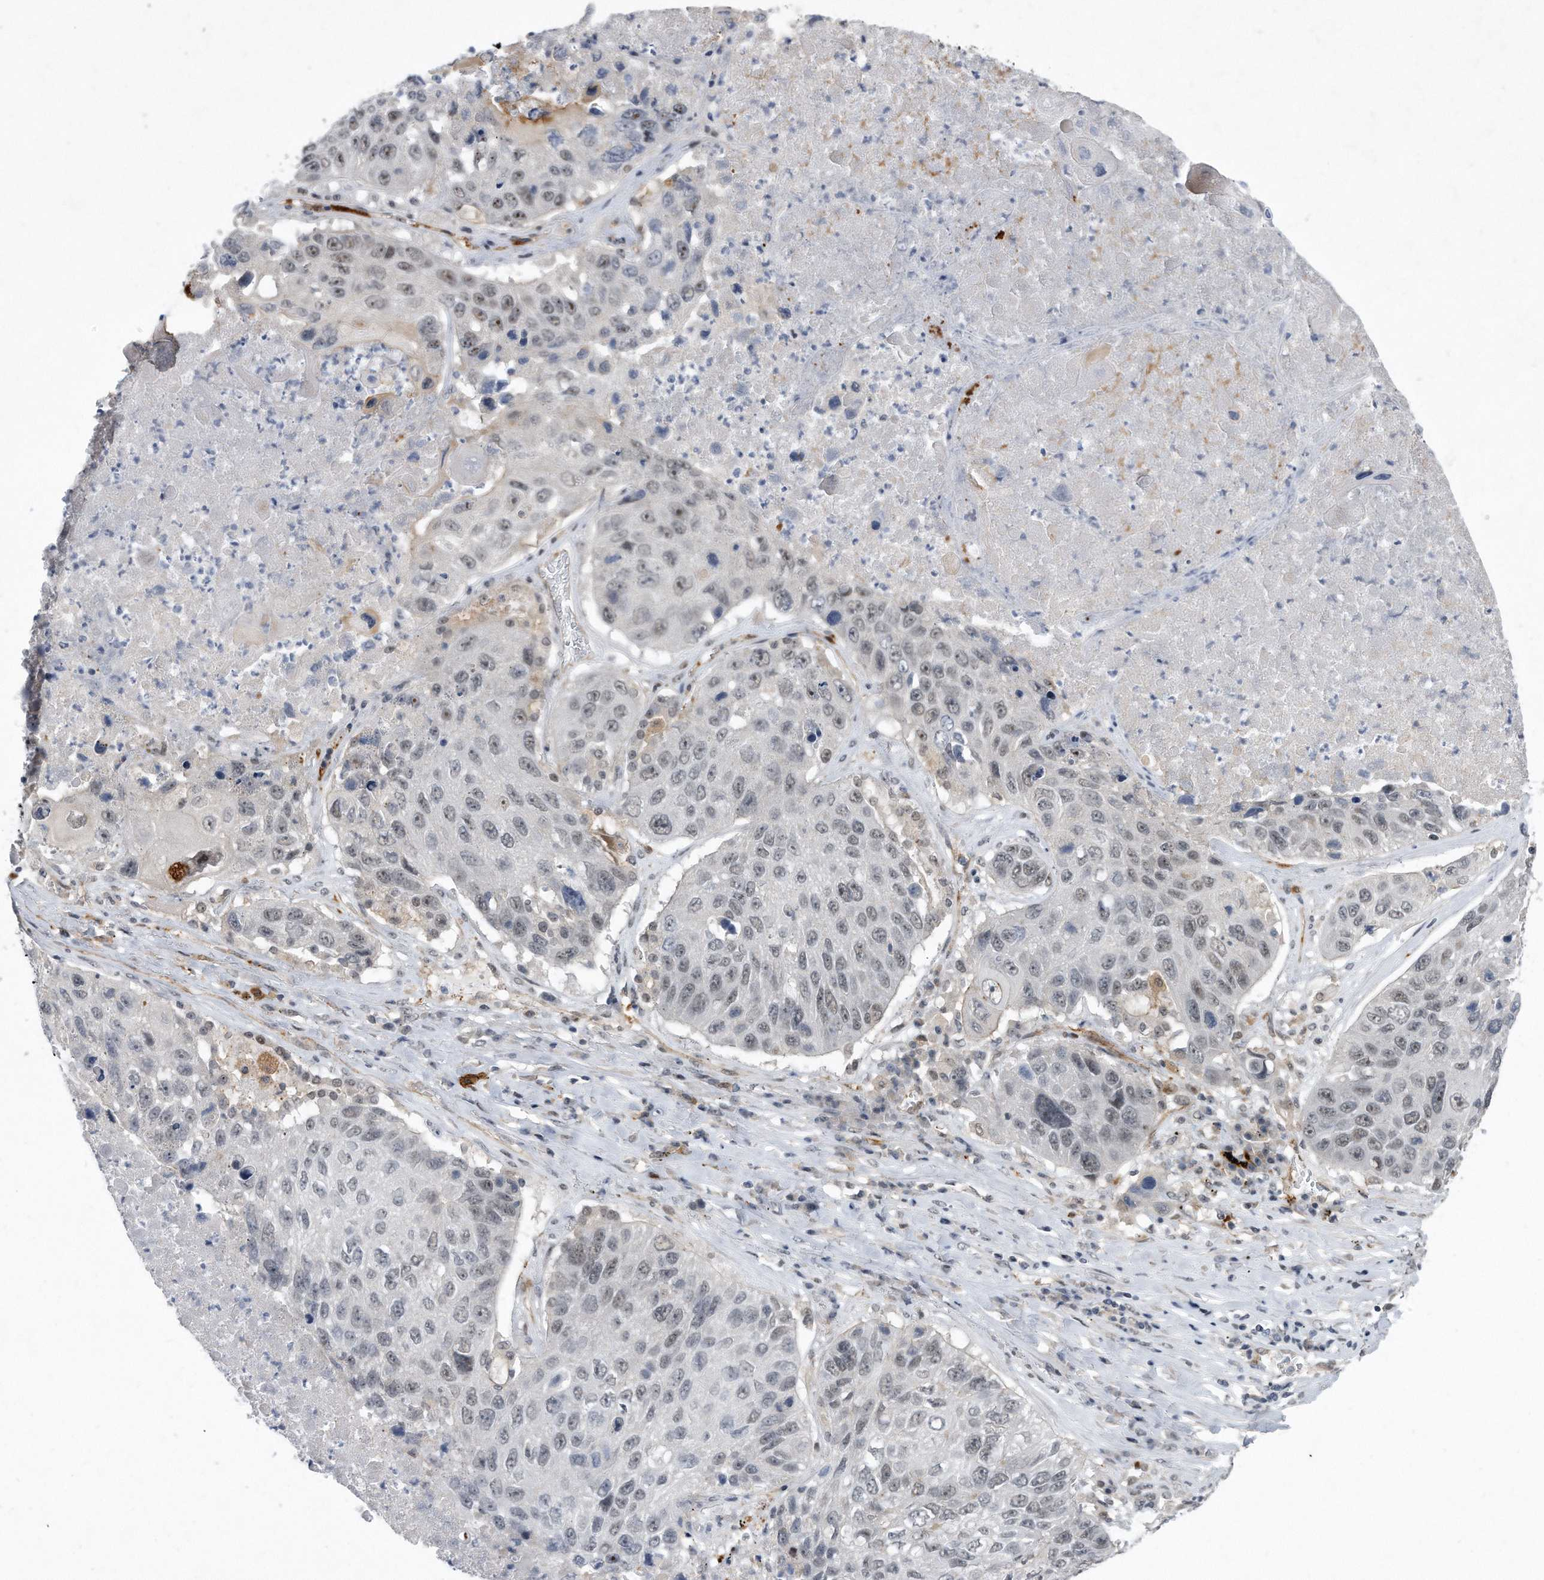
{"staining": {"intensity": "weak", "quantity": "<25%", "location": "nuclear"}, "tissue": "lung cancer", "cell_type": "Tumor cells", "image_type": "cancer", "snomed": [{"axis": "morphology", "description": "Squamous cell carcinoma, NOS"}, {"axis": "topography", "description": "Lung"}], "caption": "Immunohistochemistry of human lung cancer demonstrates no positivity in tumor cells. (DAB (3,3'-diaminobenzidine) IHC, high magnification).", "gene": "PGBD2", "patient": {"sex": "male", "age": 61}}